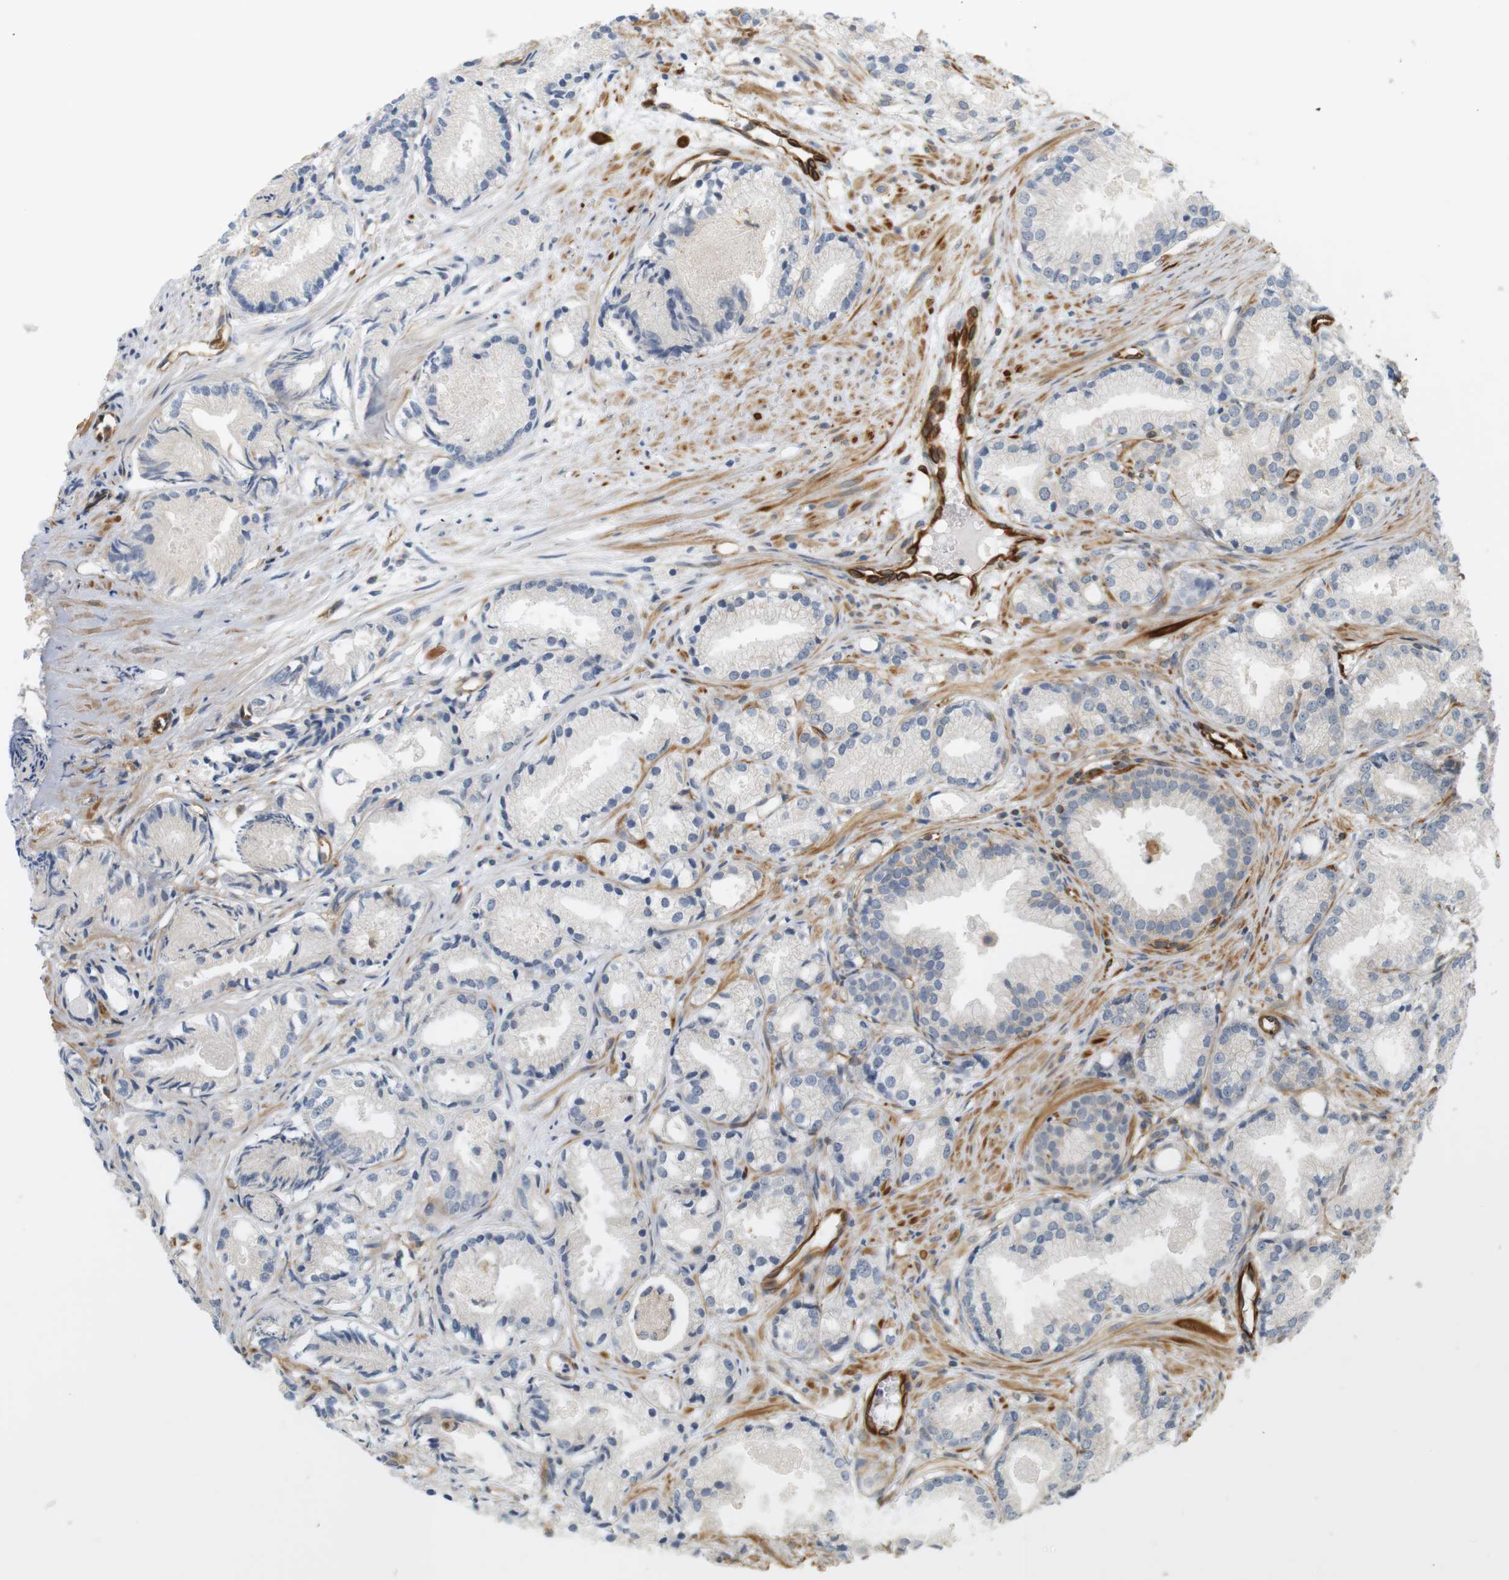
{"staining": {"intensity": "negative", "quantity": "none", "location": "none"}, "tissue": "prostate cancer", "cell_type": "Tumor cells", "image_type": "cancer", "snomed": [{"axis": "morphology", "description": "Adenocarcinoma, Low grade"}, {"axis": "topography", "description": "Prostate"}], "caption": "This image is of prostate cancer (adenocarcinoma (low-grade)) stained with IHC to label a protein in brown with the nuclei are counter-stained blue. There is no staining in tumor cells.", "gene": "CYTH3", "patient": {"sex": "male", "age": 72}}